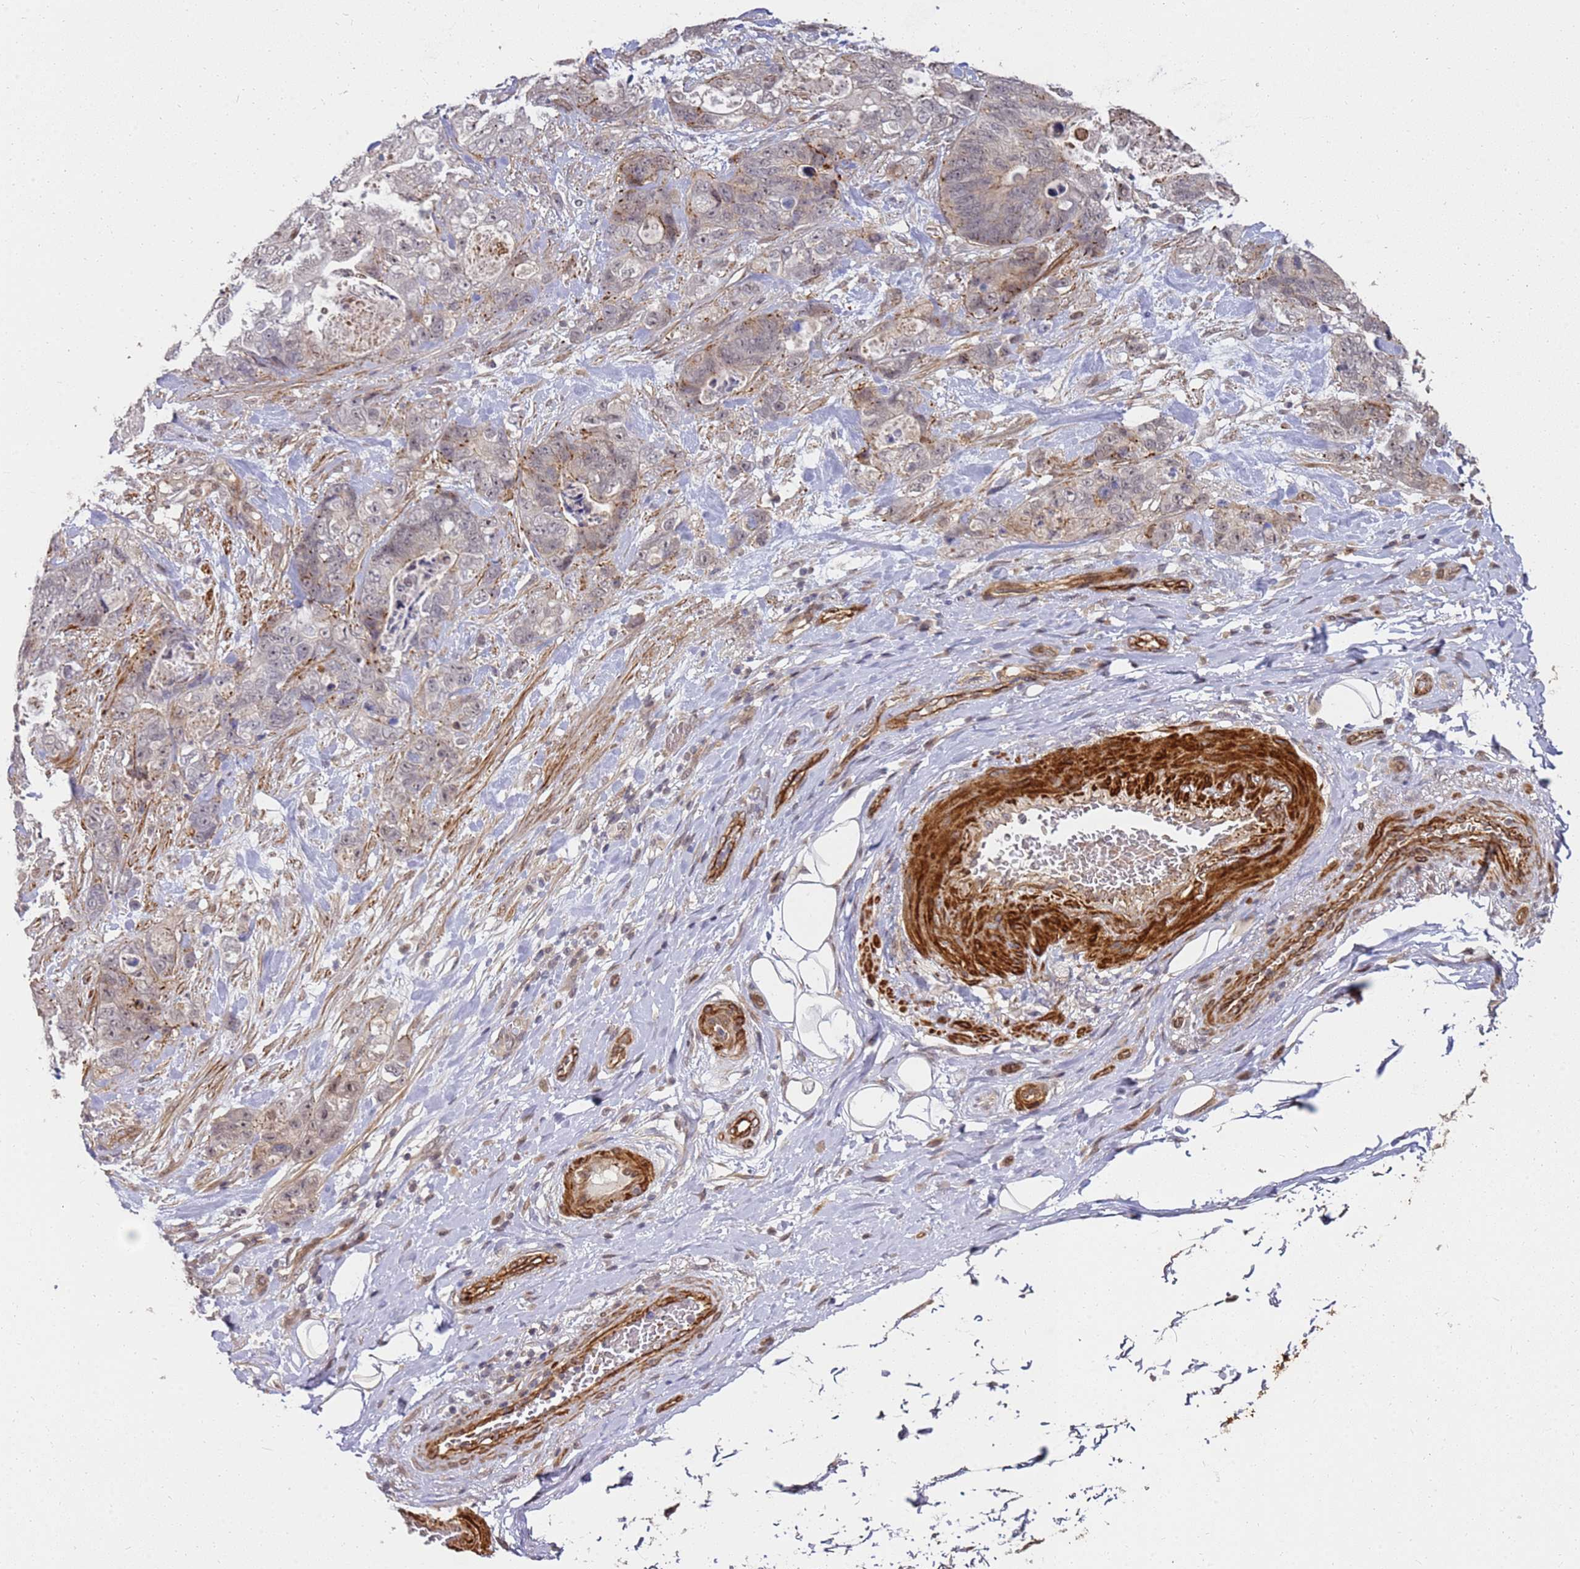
{"staining": {"intensity": "weak", "quantity": "<25%", "location": "nuclear"}, "tissue": "stomach cancer", "cell_type": "Tumor cells", "image_type": "cancer", "snomed": [{"axis": "morphology", "description": "Normal tissue, NOS"}, {"axis": "morphology", "description": "Adenocarcinoma, NOS"}, {"axis": "topography", "description": "Stomach"}], "caption": "IHC histopathology image of neoplastic tissue: stomach cancer stained with DAB exhibits no significant protein positivity in tumor cells. (DAB (3,3'-diaminobenzidine) IHC, high magnification).", "gene": "ST18", "patient": {"sex": "female", "age": 89}}